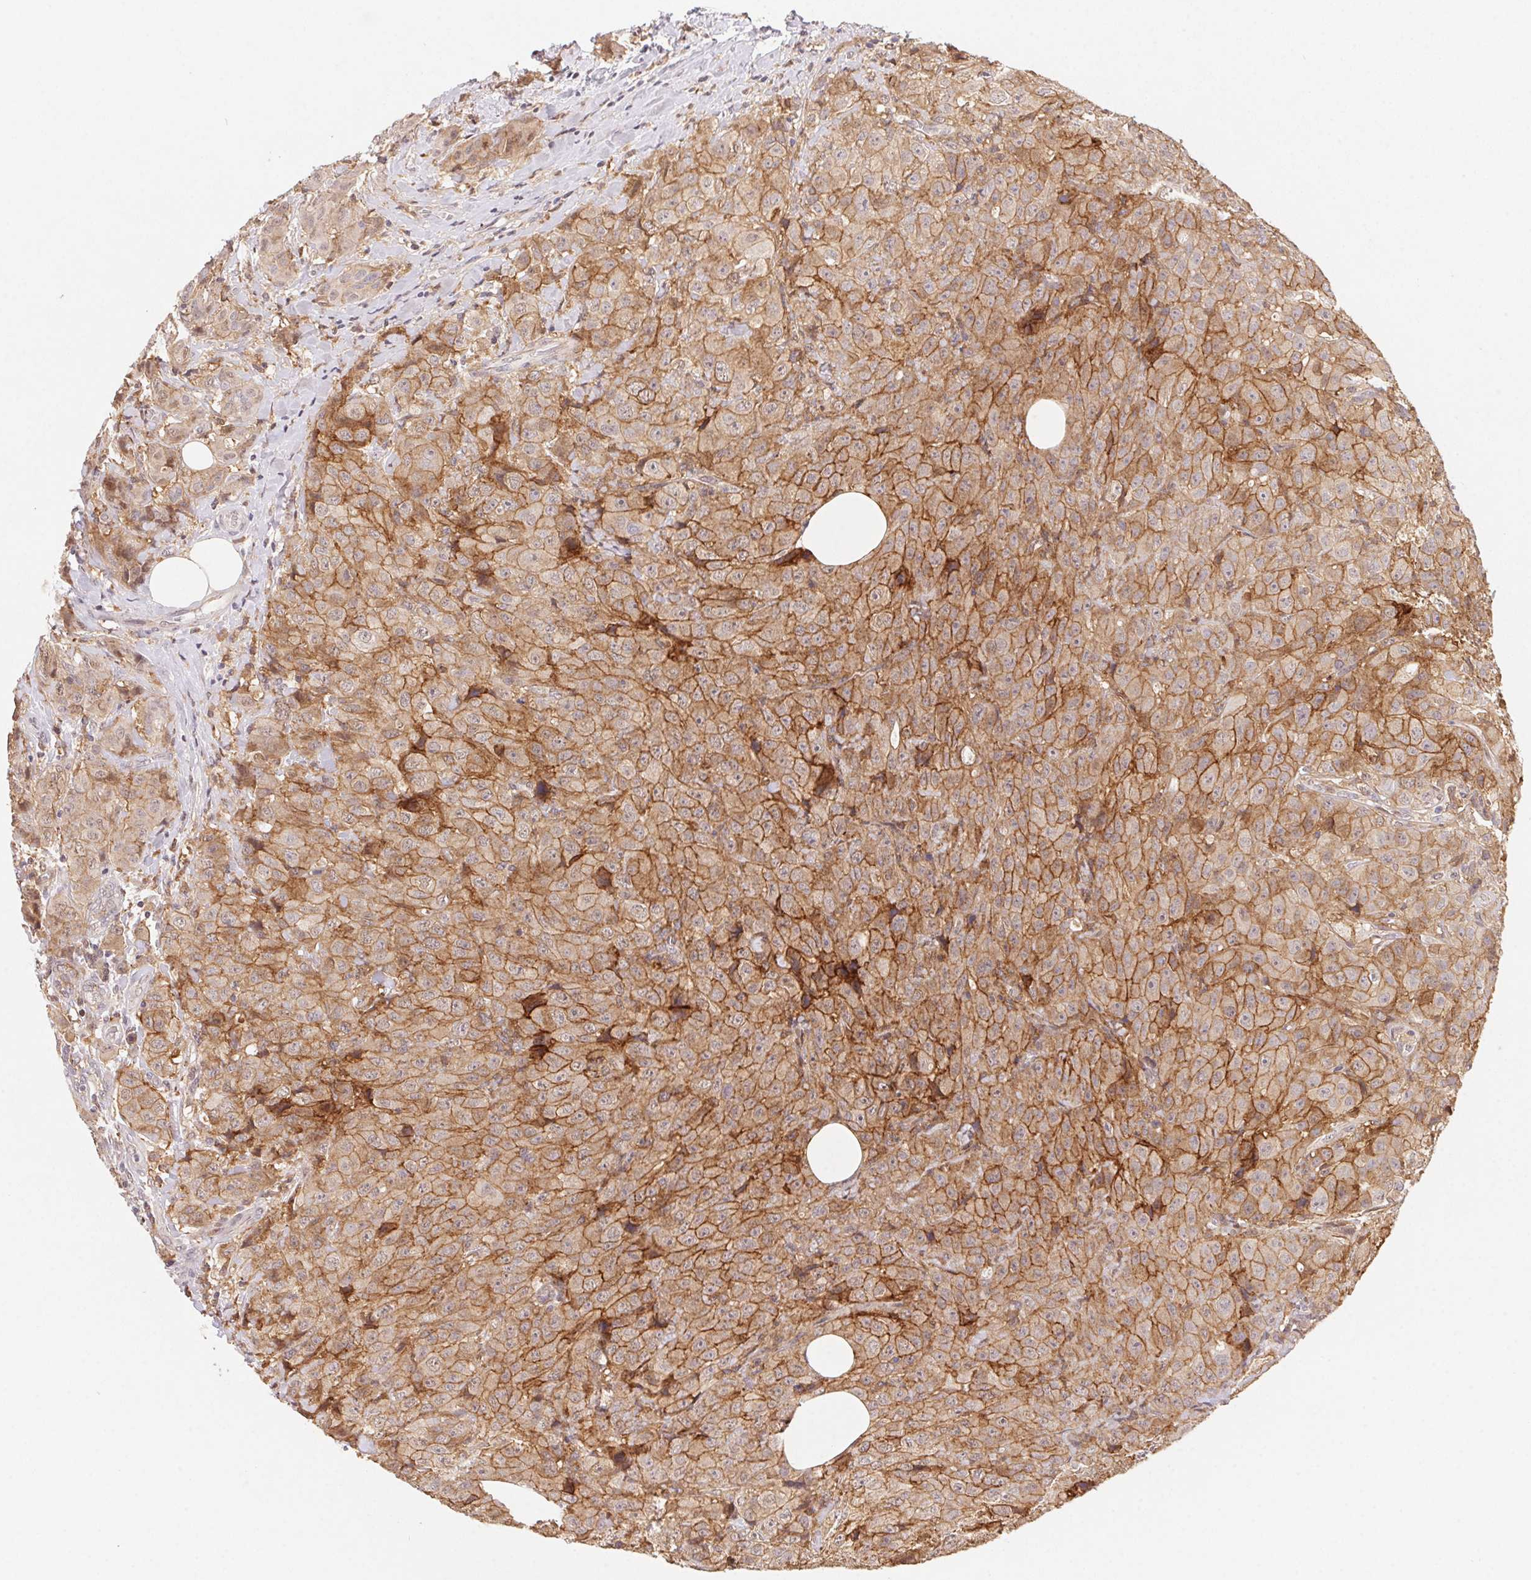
{"staining": {"intensity": "weak", "quantity": ">75%", "location": "cytoplasmic/membranous"}, "tissue": "breast cancer", "cell_type": "Tumor cells", "image_type": "cancer", "snomed": [{"axis": "morphology", "description": "Normal tissue, NOS"}, {"axis": "morphology", "description": "Duct carcinoma"}, {"axis": "topography", "description": "Breast"}], "caption": "This micrograph exhibits IHC staining of breast cancer, with low weak cytoplasmic/membranous expression in about >75% of tumor cells.", "gene": "SLC52A2", "patient": {"sex": "female", "age": 43}}